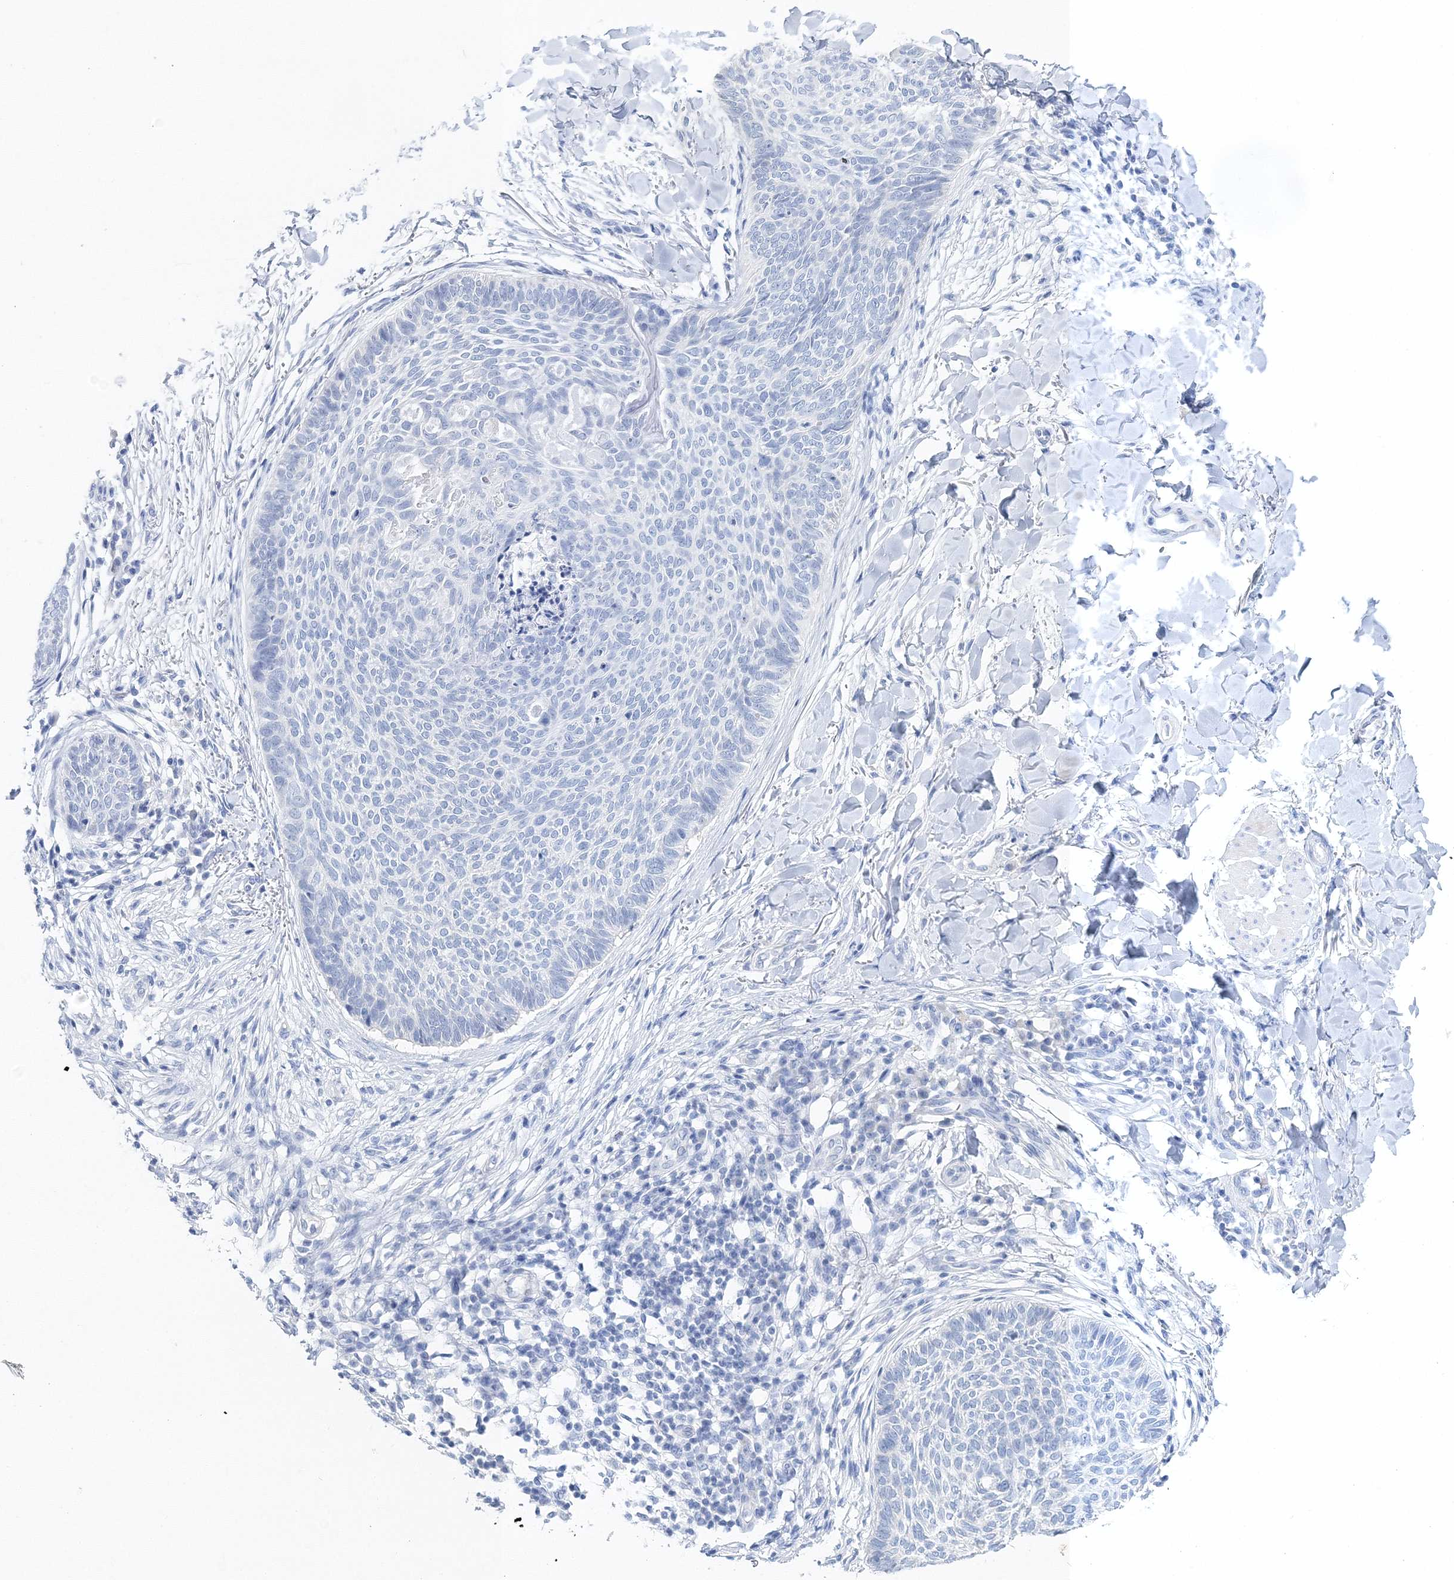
{"staining": {"intensity": "negative", "quantity": "none", "location": "none"}, "tissue": "skin cancer", "cell_type": "Tumor cells", "image_type": "cancer", "snomed": [{"axis": "morphology", "description": "Normal tissue, NOS"}, {"axis": "morphology", "description": "Basal cell carcinoma"}, {"axis": "topography", "description": "Skin"}], "caption": "A micrograph of human basal cell carcinoma (skin) is negative for staining in tumor cells.", "gene": "MYOZ2", "patient": {"sex": "male", "age": 50}}